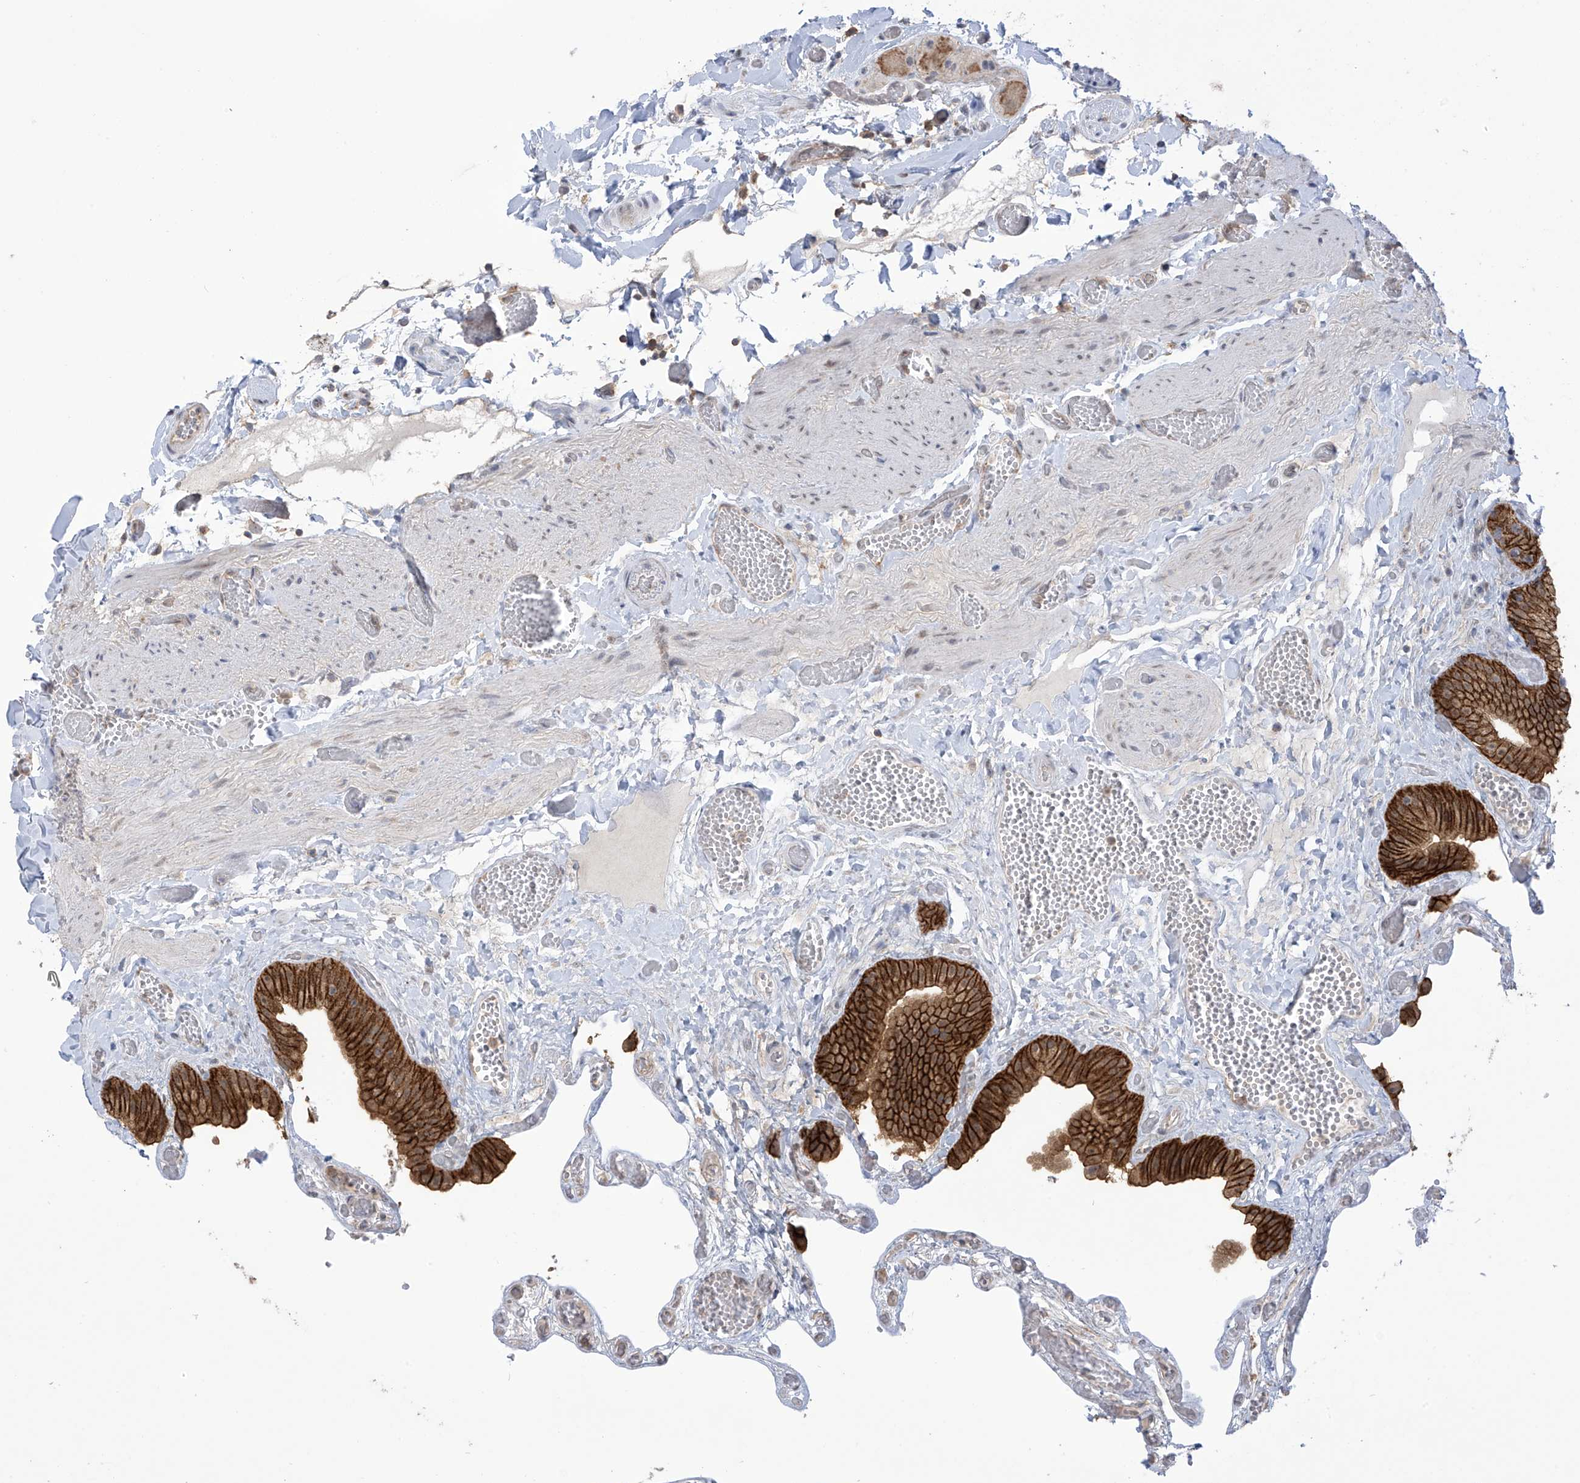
{"staining": {"intensity": "strong", "quantity": ">75%", "location": "cytoplasmic/membranous"}, "tissue": "gallbladder", "cell_type": "Glandular cells", "image_type": "normal", "snomed": [{"axis": "morphology", "description": "Normal tissue, NOS"}, {"axis": "topography", "description": "Gallbladder"}], "caption": "Immunohistochemical staining of normal human gallbladder displays >75% levels of strong cytoplasmic/membranous protein staining in about >75% of glandular cells. (Stains: DAB (3,3'-diaminobenzidine) in brown, nuclei in blue, Microscopy: brightfield microscopy at high magnification).", "gene": "KIAA1522", "patient": {"sex": "female", "age": 64}}